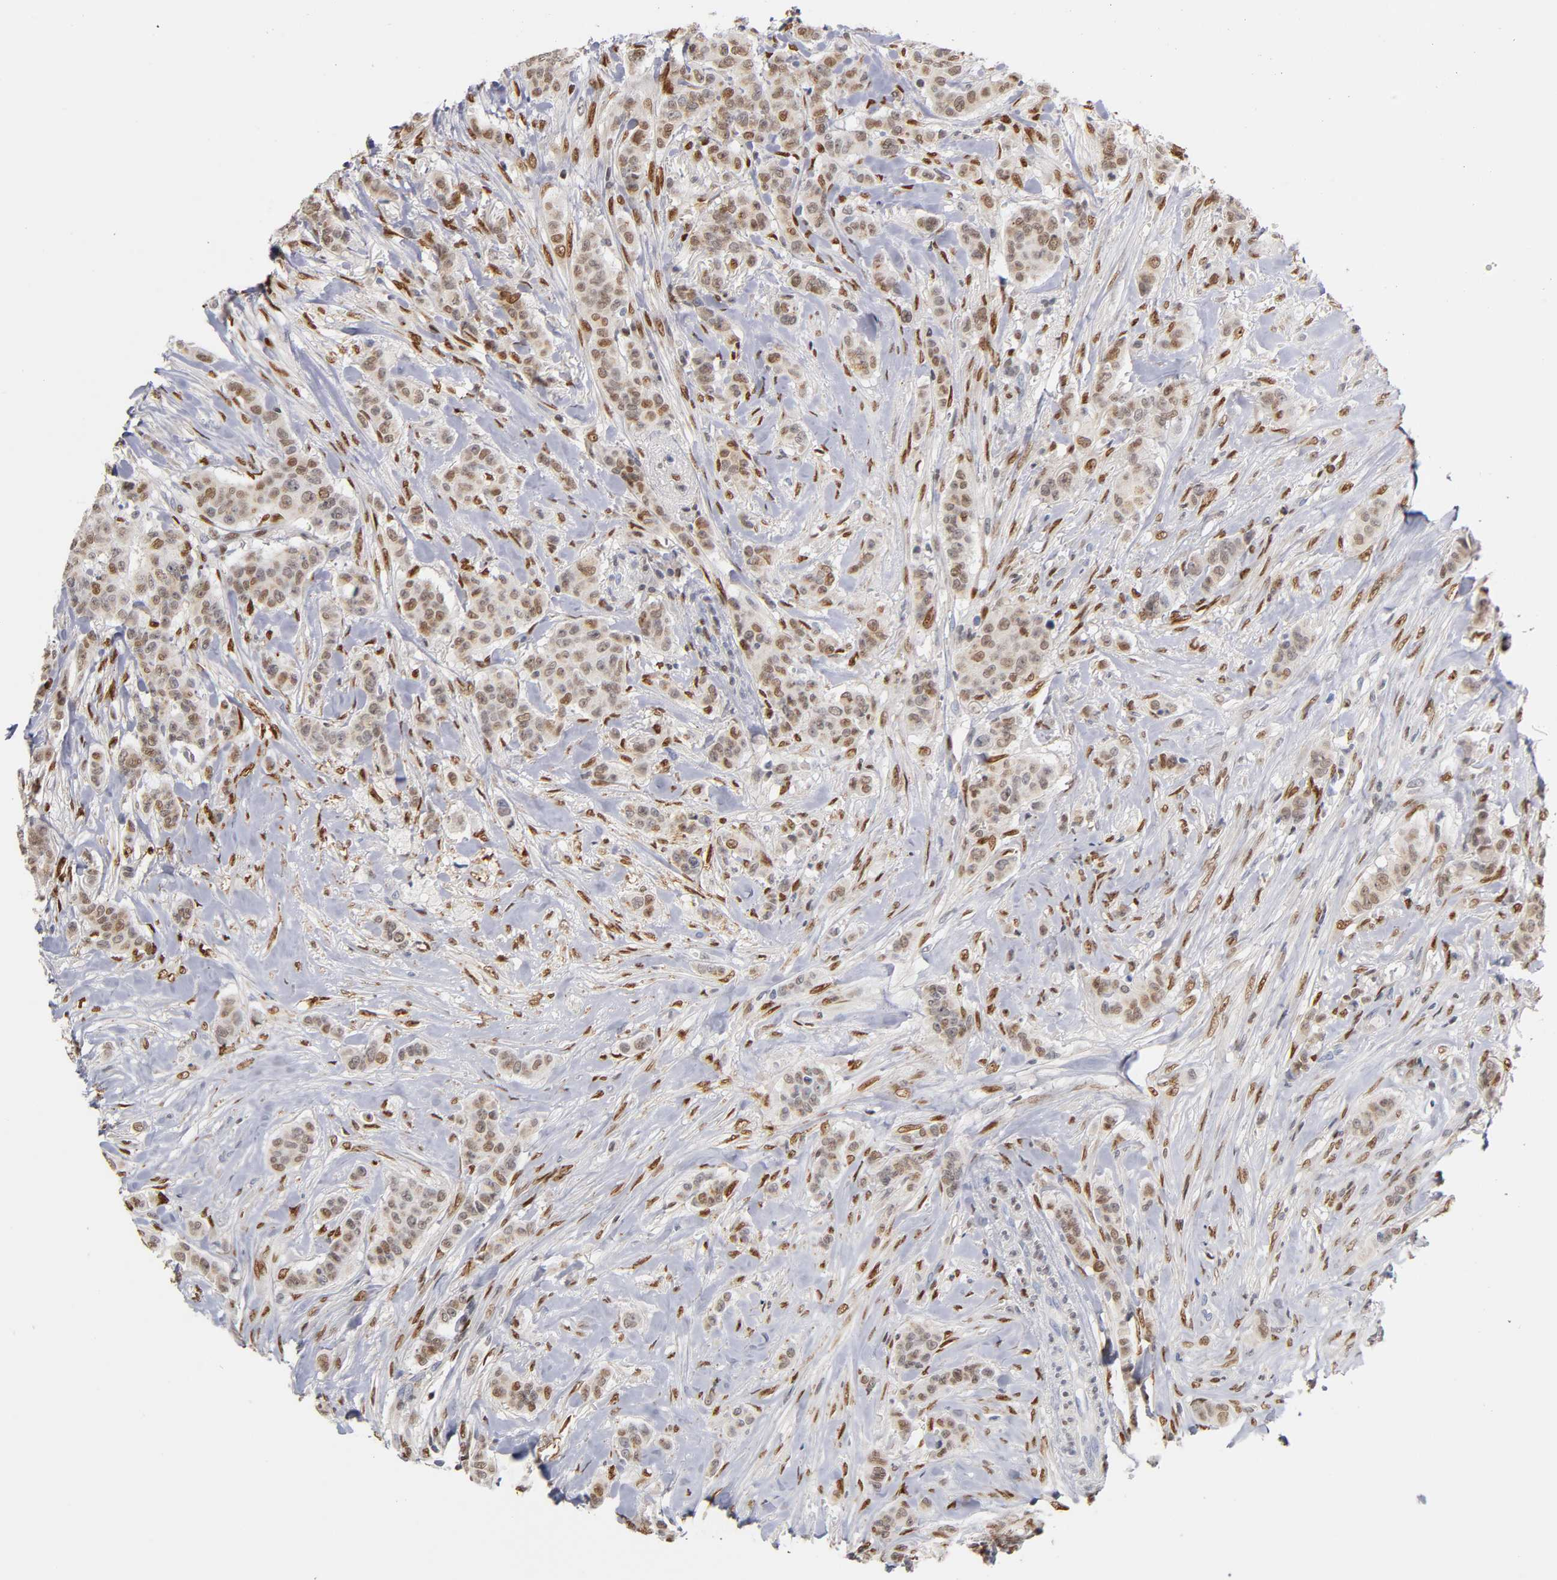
{"staining": {"intensity": "moderate", "quantity": ">75%", "location": "nuclear"}, "tissue": "breast cancer", "cell_type": "Tumor cells", "image_type": "cancer", "snomed": [{"axis": "morphology", "description": "Duct carcinoma"}, {"axis": "topography", "description": "Breast"}], "caption": "A medium amount of moderate nuclear expression is appreciated in about >75% of tumor cells in breast cancer (invasive ductal carcinoma) tissue. The staining was performed using DAB to visualize the protein expression in brown, while the nuclei were stained in blue with hematoxylin (Magnification: 20x).", "gene": "RUNX1", "patient": {"sex": "female", "age": 40}}